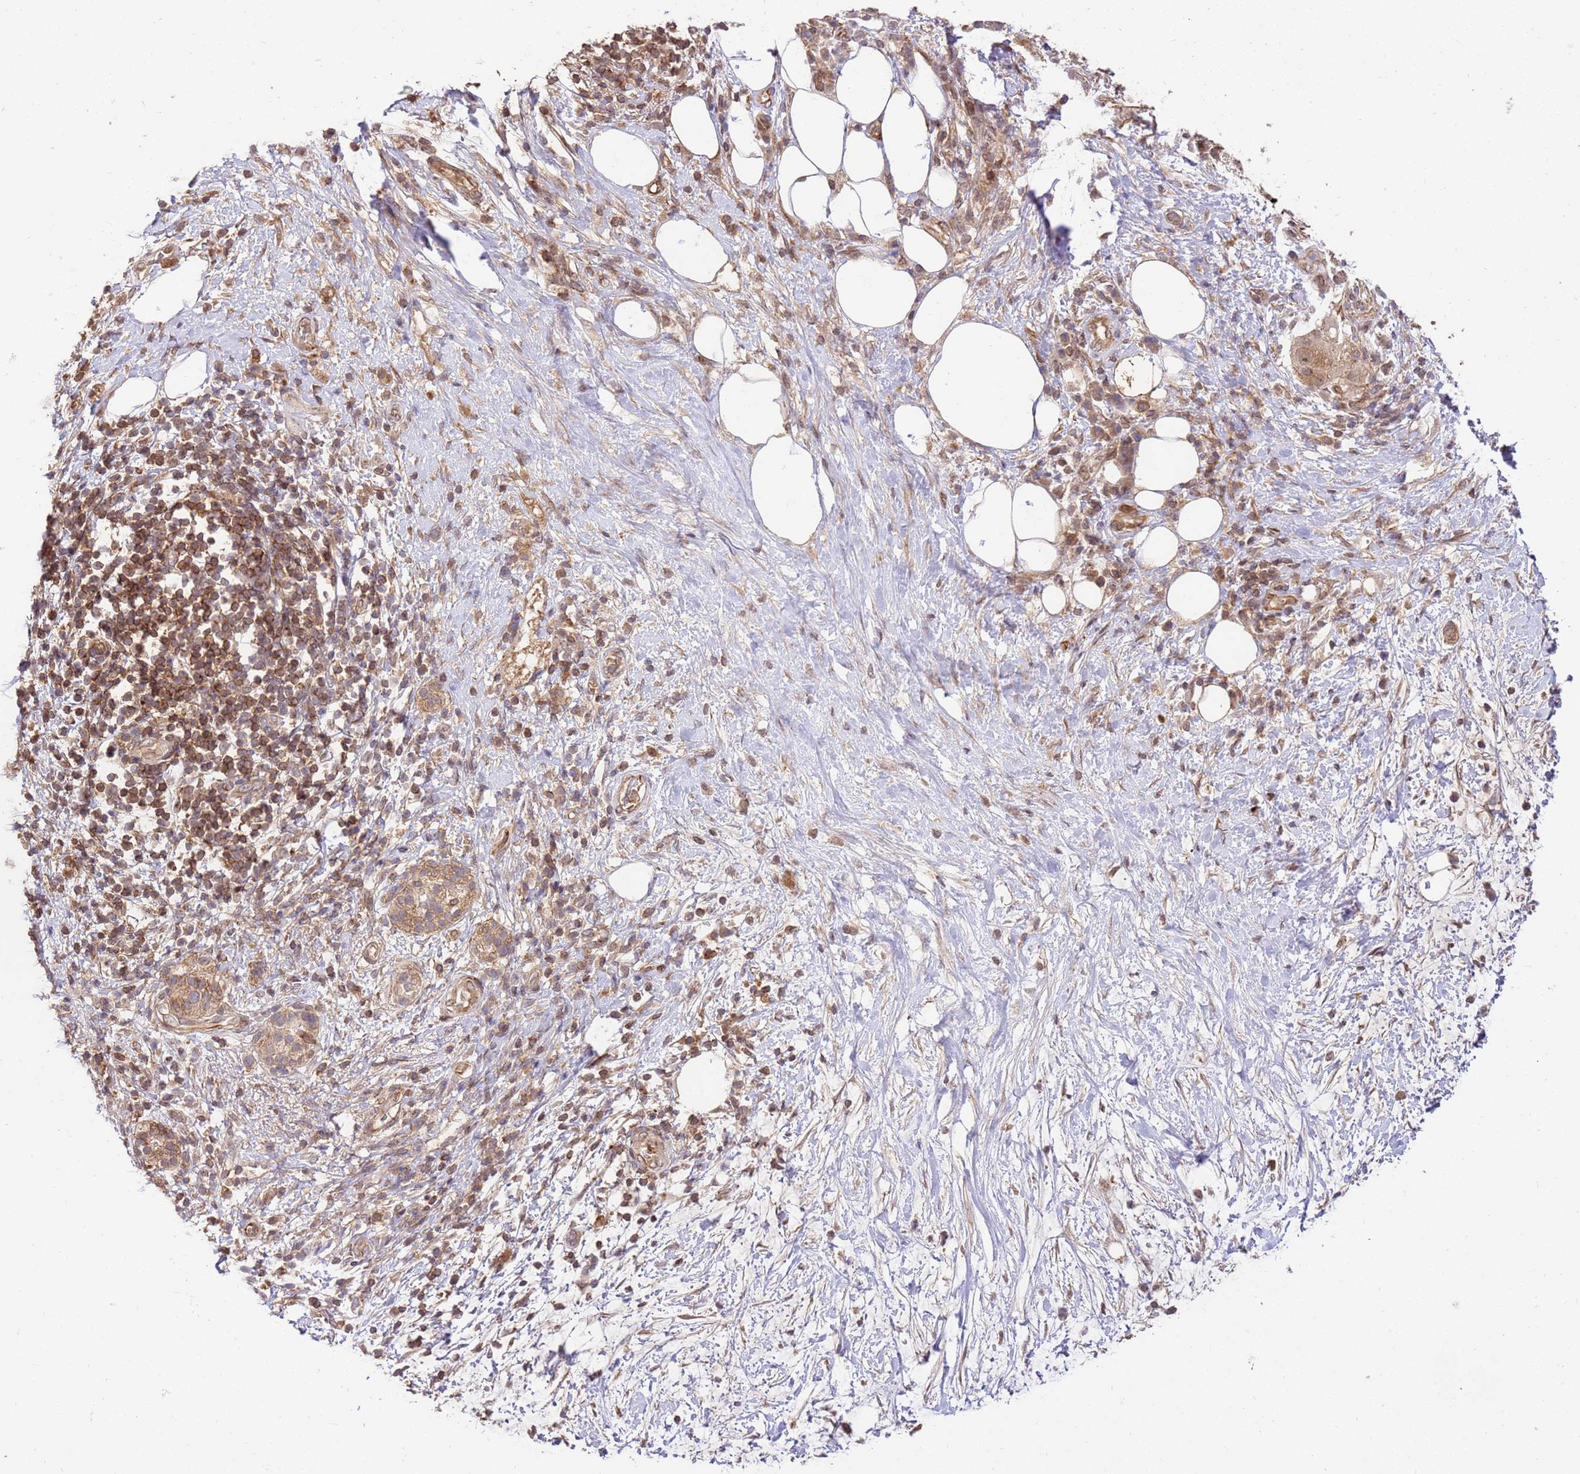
{"staining": {"intensity": "weak", "quantity": ">75%", "location": "cytoplasmic/membranous"}, "tissue": "pancreatic cancer", "cell_type": "Tumor cells", "image_type": "cancer", "snomed": [{"axis": "morphology", "description": "Adenocarcinoma, NOS"}, {"axis": "topography", "description": "Pancreas"}], "caption": "Approximately >75% of tumor cells in pancreatic cancer (adenocarcinoma) demonstrate weak cytoplasmic/membranous protein expression as visualized by brown immunohistochemical staining.", "gene": "KATNAL2", "patient": {"sex": "female", "age": 73}}